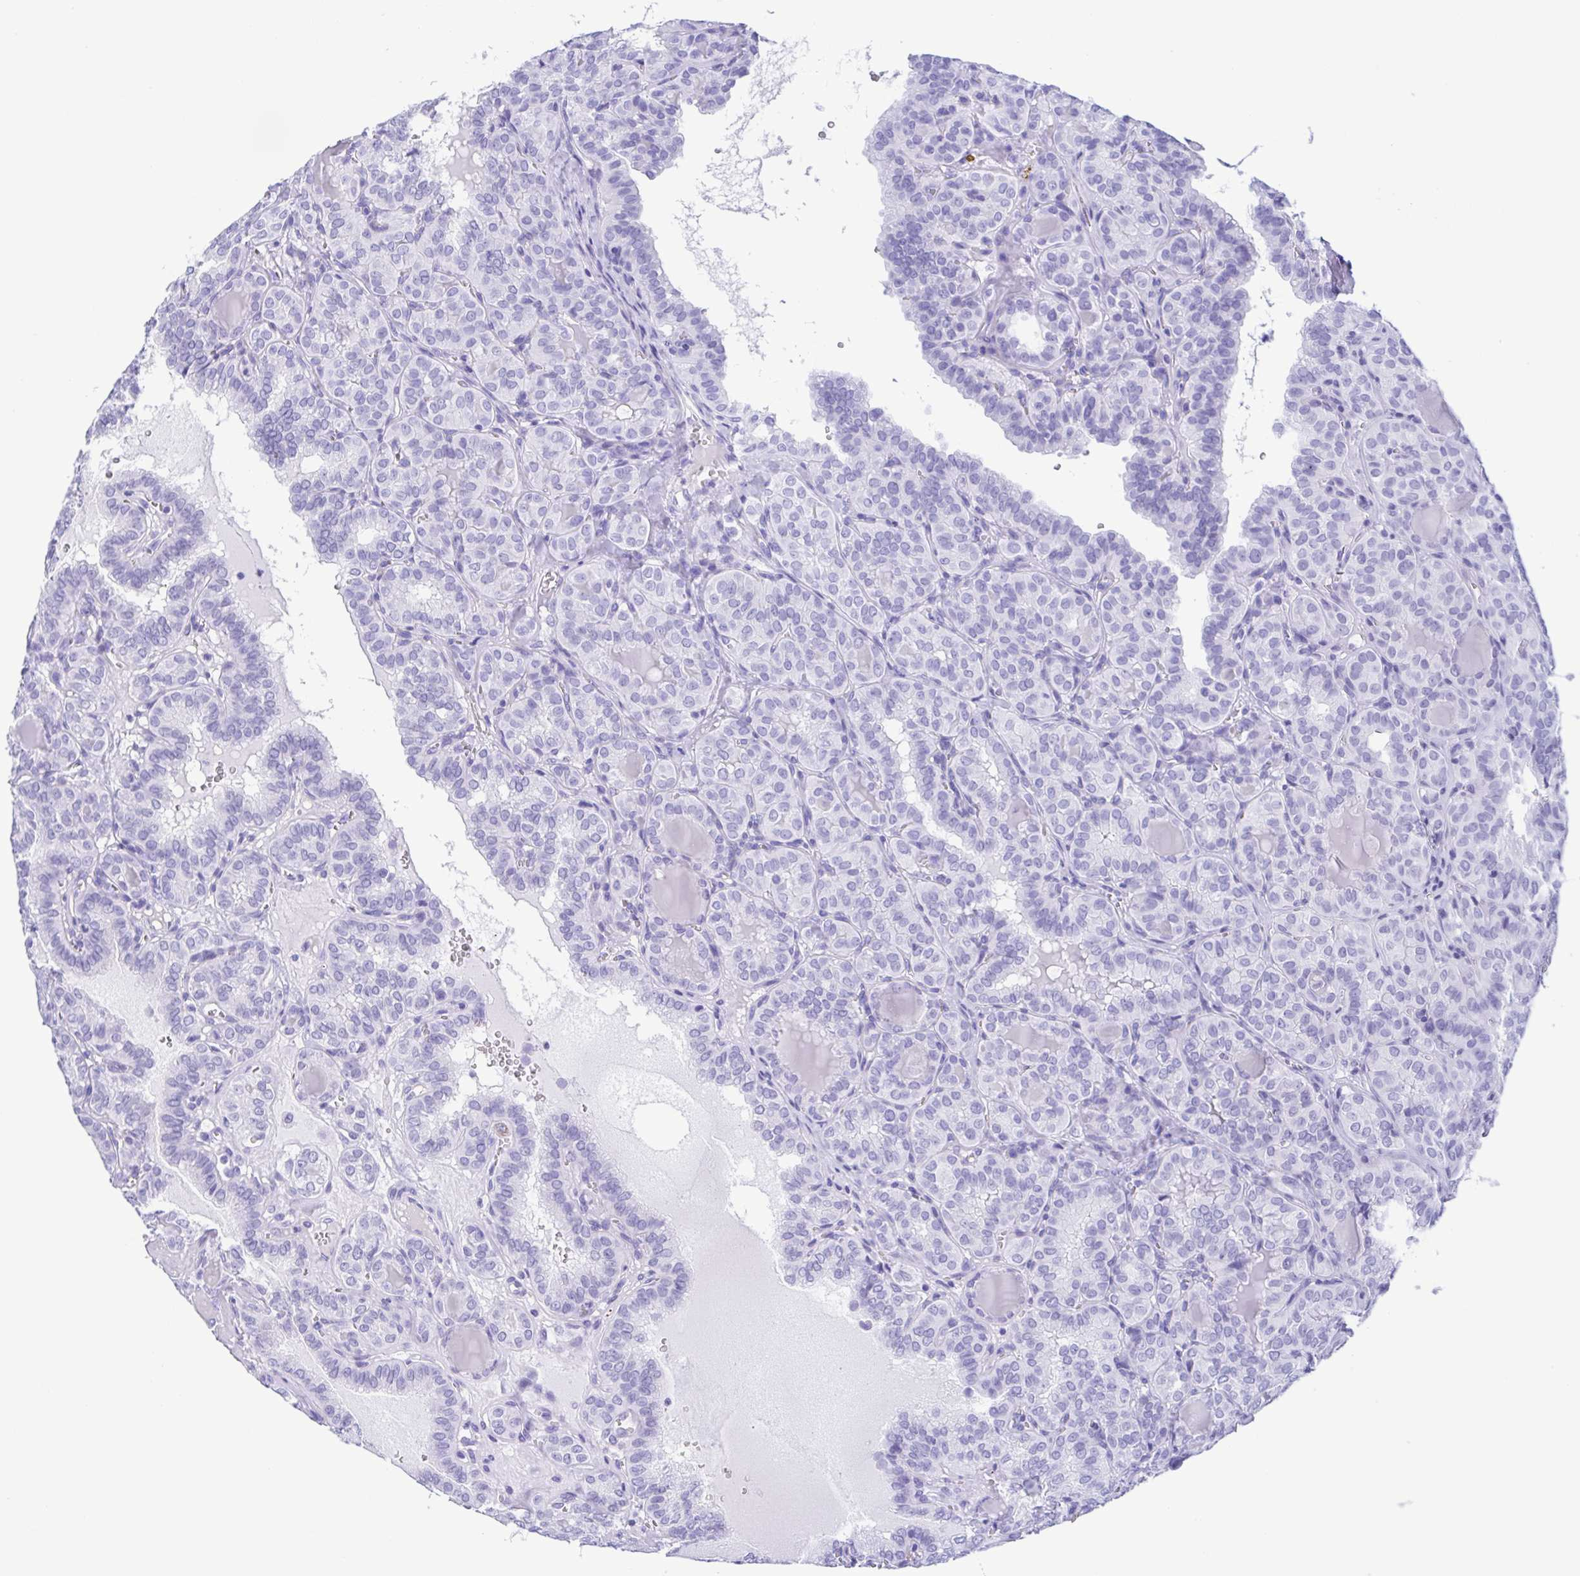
{"staining": {"intensity": "negative", "quantity": "none", "location": "none"}, "tissue": "thyroid cancer", "cell_type": "Tumor cells", "image_type": "cancer", "snomed": [{"axis": "morphology", "description": "Papillary adenocarcinoma, NOS"}, {"axis": "topography", "description": "Thyroid gland"}], "caption": "This histopathology image is of thyroid papillary adenocarcinoma stained with immunohistochemistry to label a protein in brown with the nuclei are counter-stained blue. There is no positivity in tumor cells. (Brightfield microscopy of DAB (3,3'-diaminobenzidine) immunohistochemistry (IHC) at high magnification).", "gene": "TSPY2", "patient": {"sex": "female", "age": 41}}